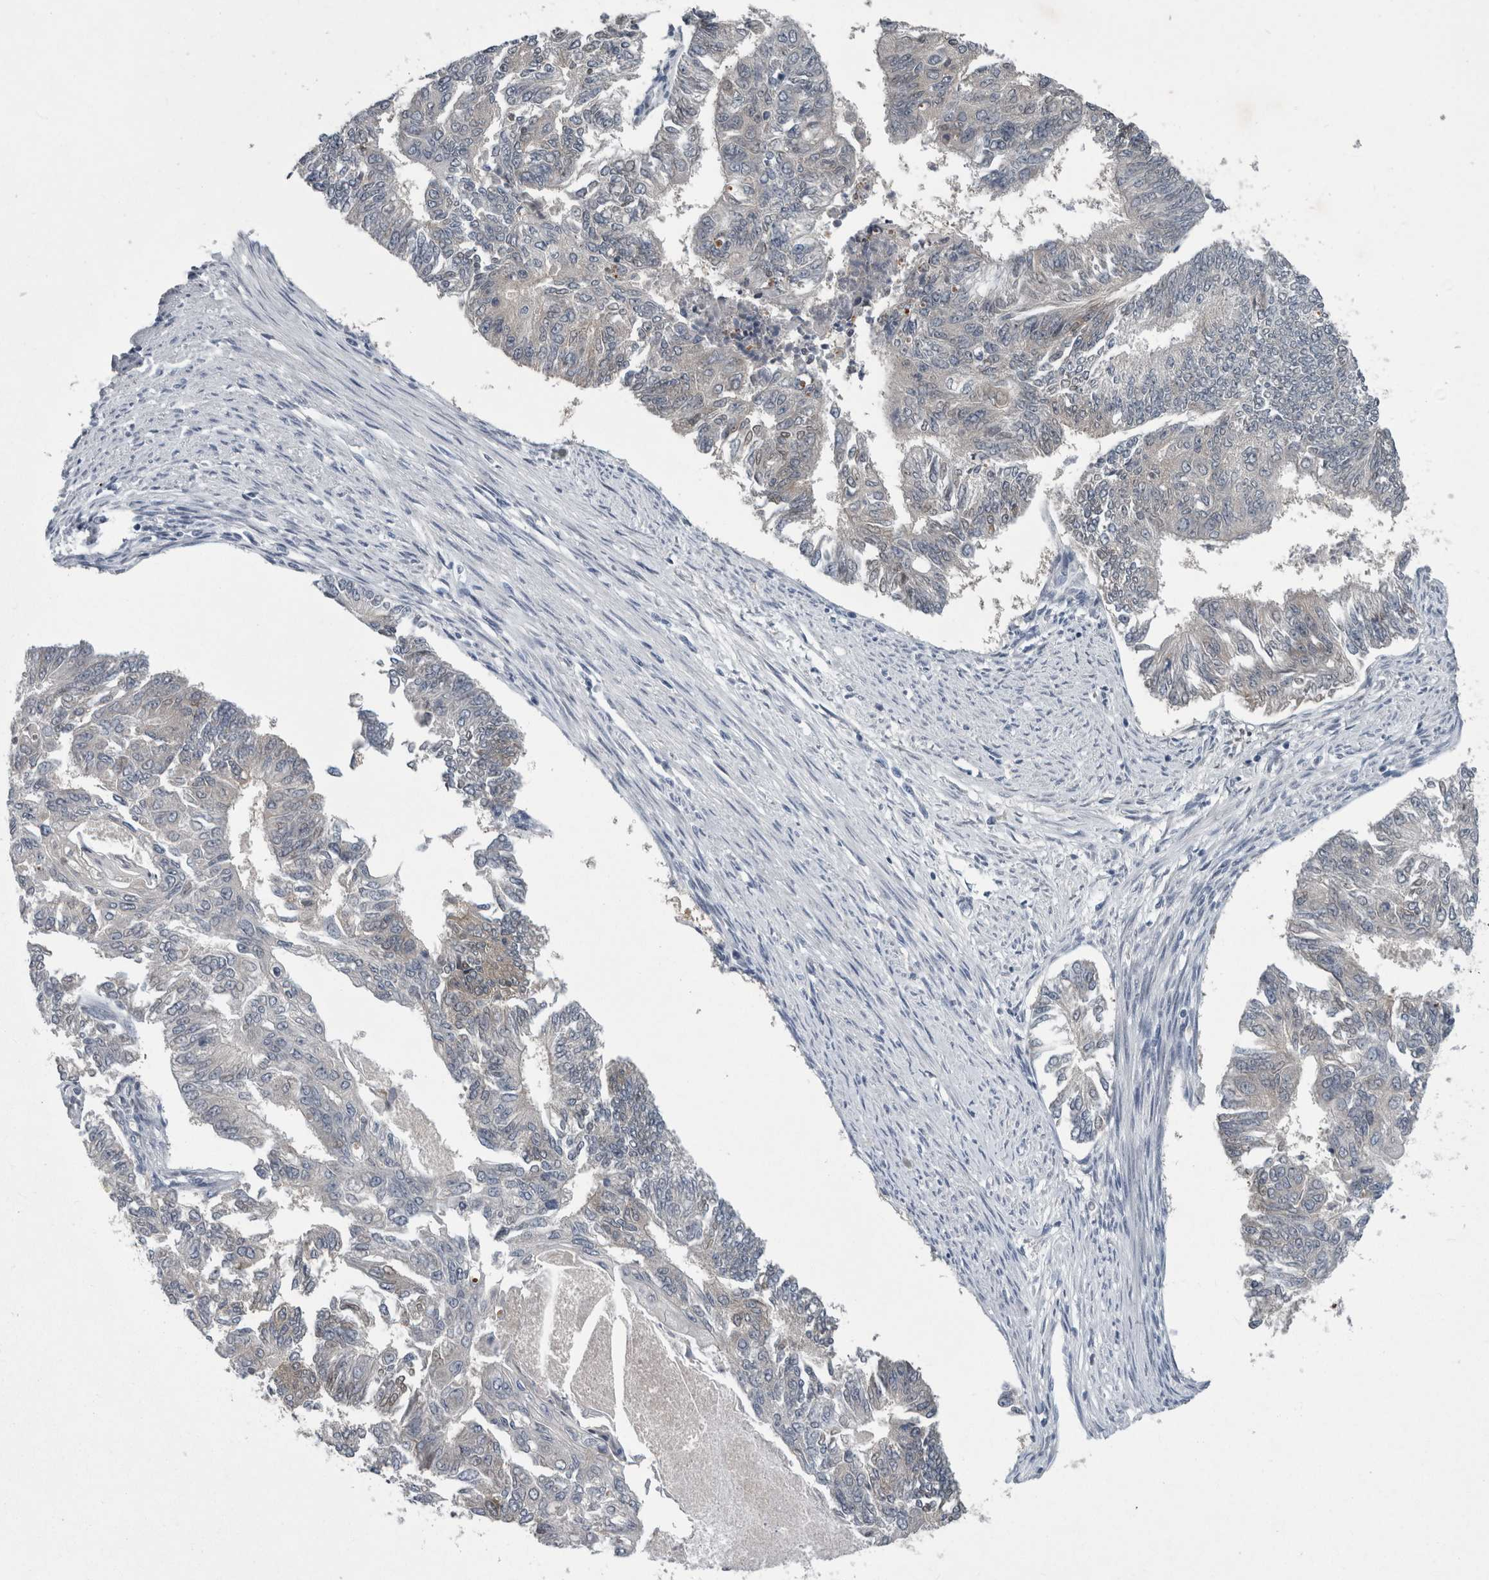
{"staining": {"intensity": "negative", "quantity": "none", "location": "none"}, "tissue": "endometrial cancer", "cell_type": "Tumor cells", "image_type": "cancer", "snomed": [{"axis": "morphology", "description": "Adenocarcinoma, NOS"}, {"axis": "topography", "description": "Endometrium"}], "caption": "IHC histopathology image of endometrial cancer (adenocarcinoma) stained for a protein (brown), which shows no positivity in tumor cells.", "gene": "FAM83H", "patient": {"sex": "female", "age": 32}}